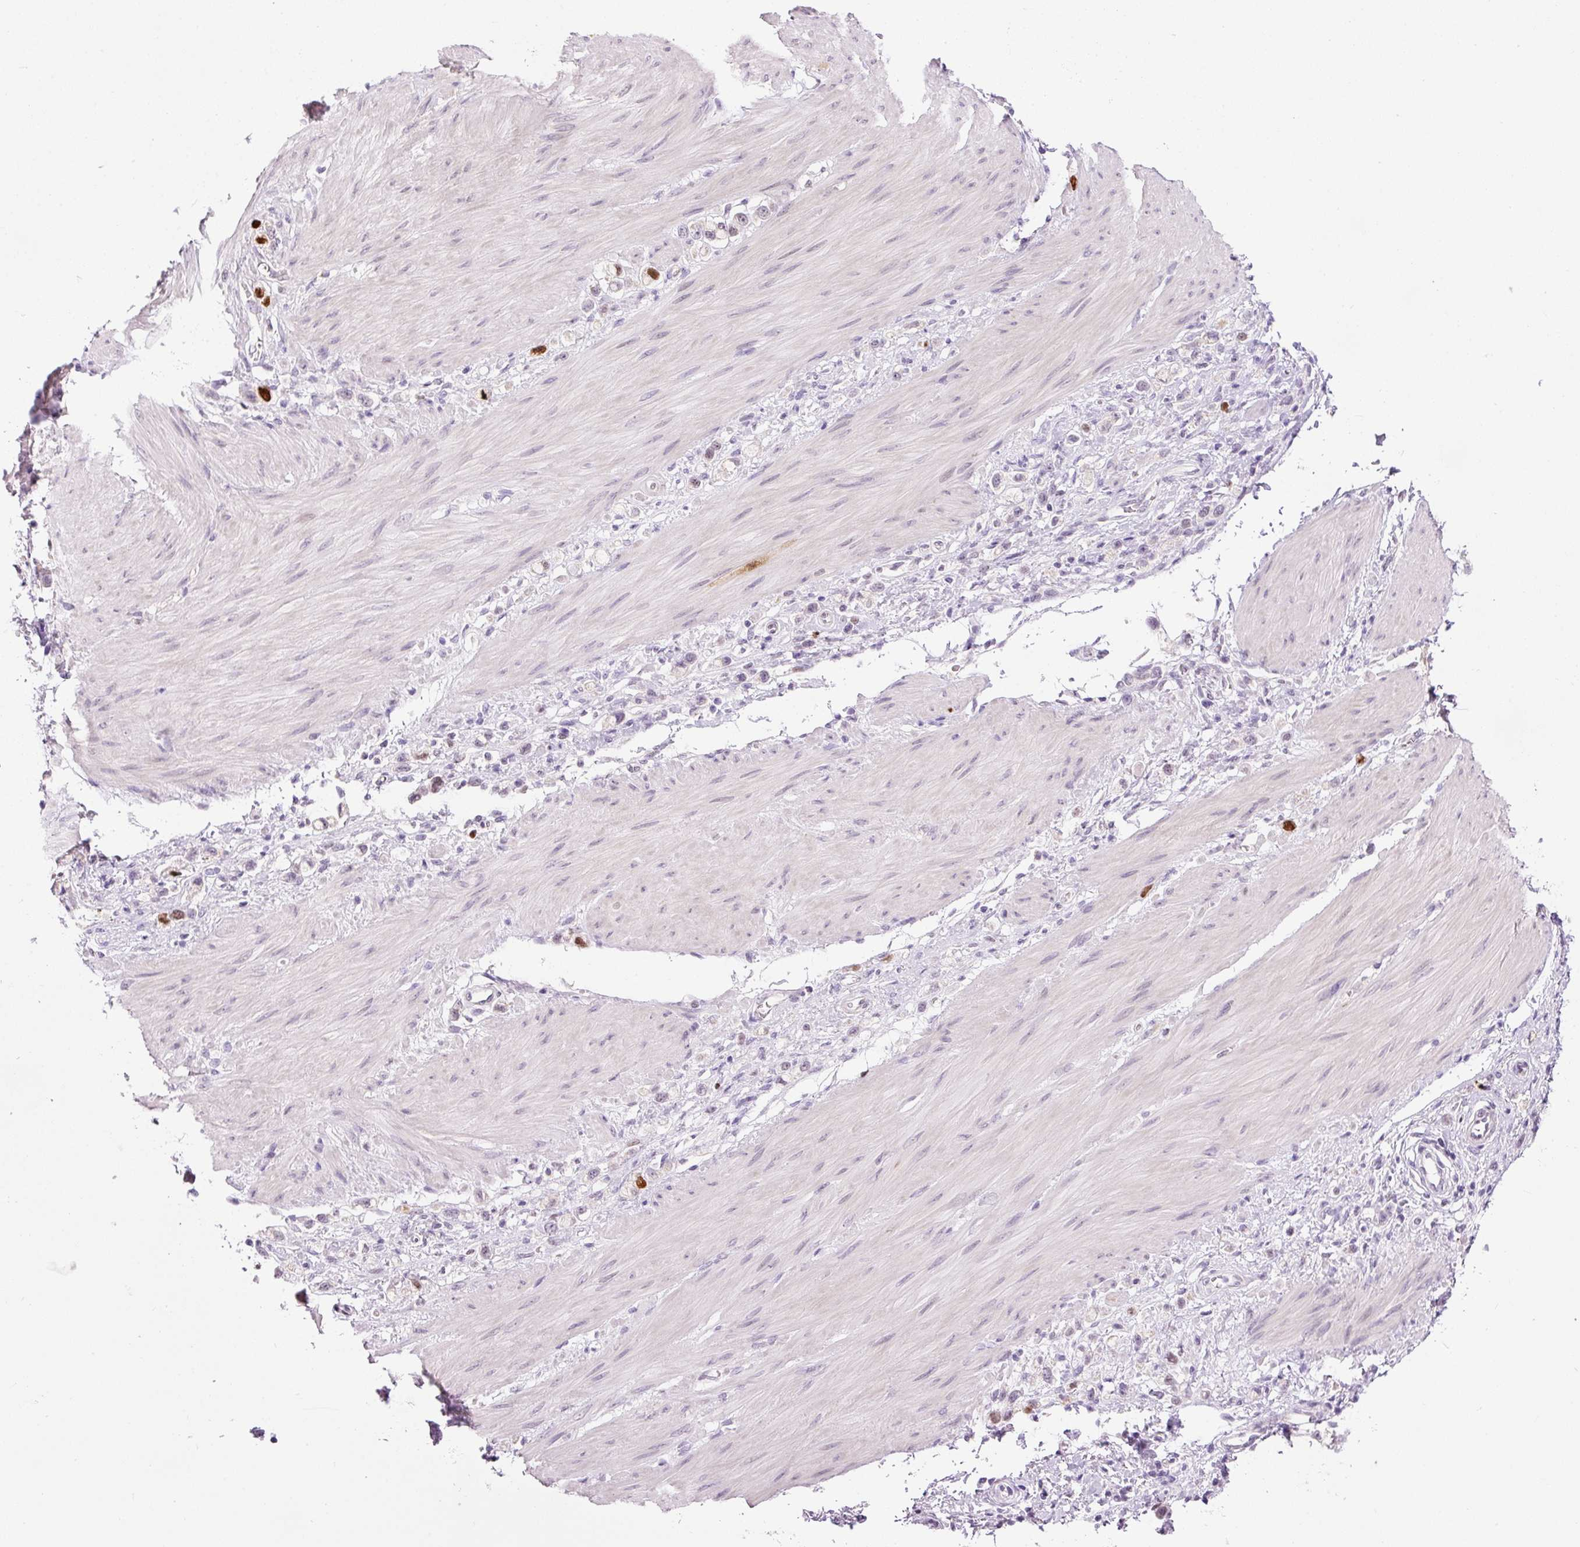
{"staining": {"intensity": "moderate", "quantity": "<25%", "location": "nuclear"}, "tissue": "stomach cancer", "cell_type": "Tumor cells", "image_type": "cancer", "snomed": [{"axis": "morphology", "description": "Adenocarcinoma, NOS"}, {"axis": "topography", "description": "Stomach"}], "caption": "There is low levels of moderate nuclear expression in tumor cells of stomach cancer, as demonstrated by immunohistochemical staining (brown color).", "gene": "KPNA2", "patient": {"sex": "female", "age": 65}}